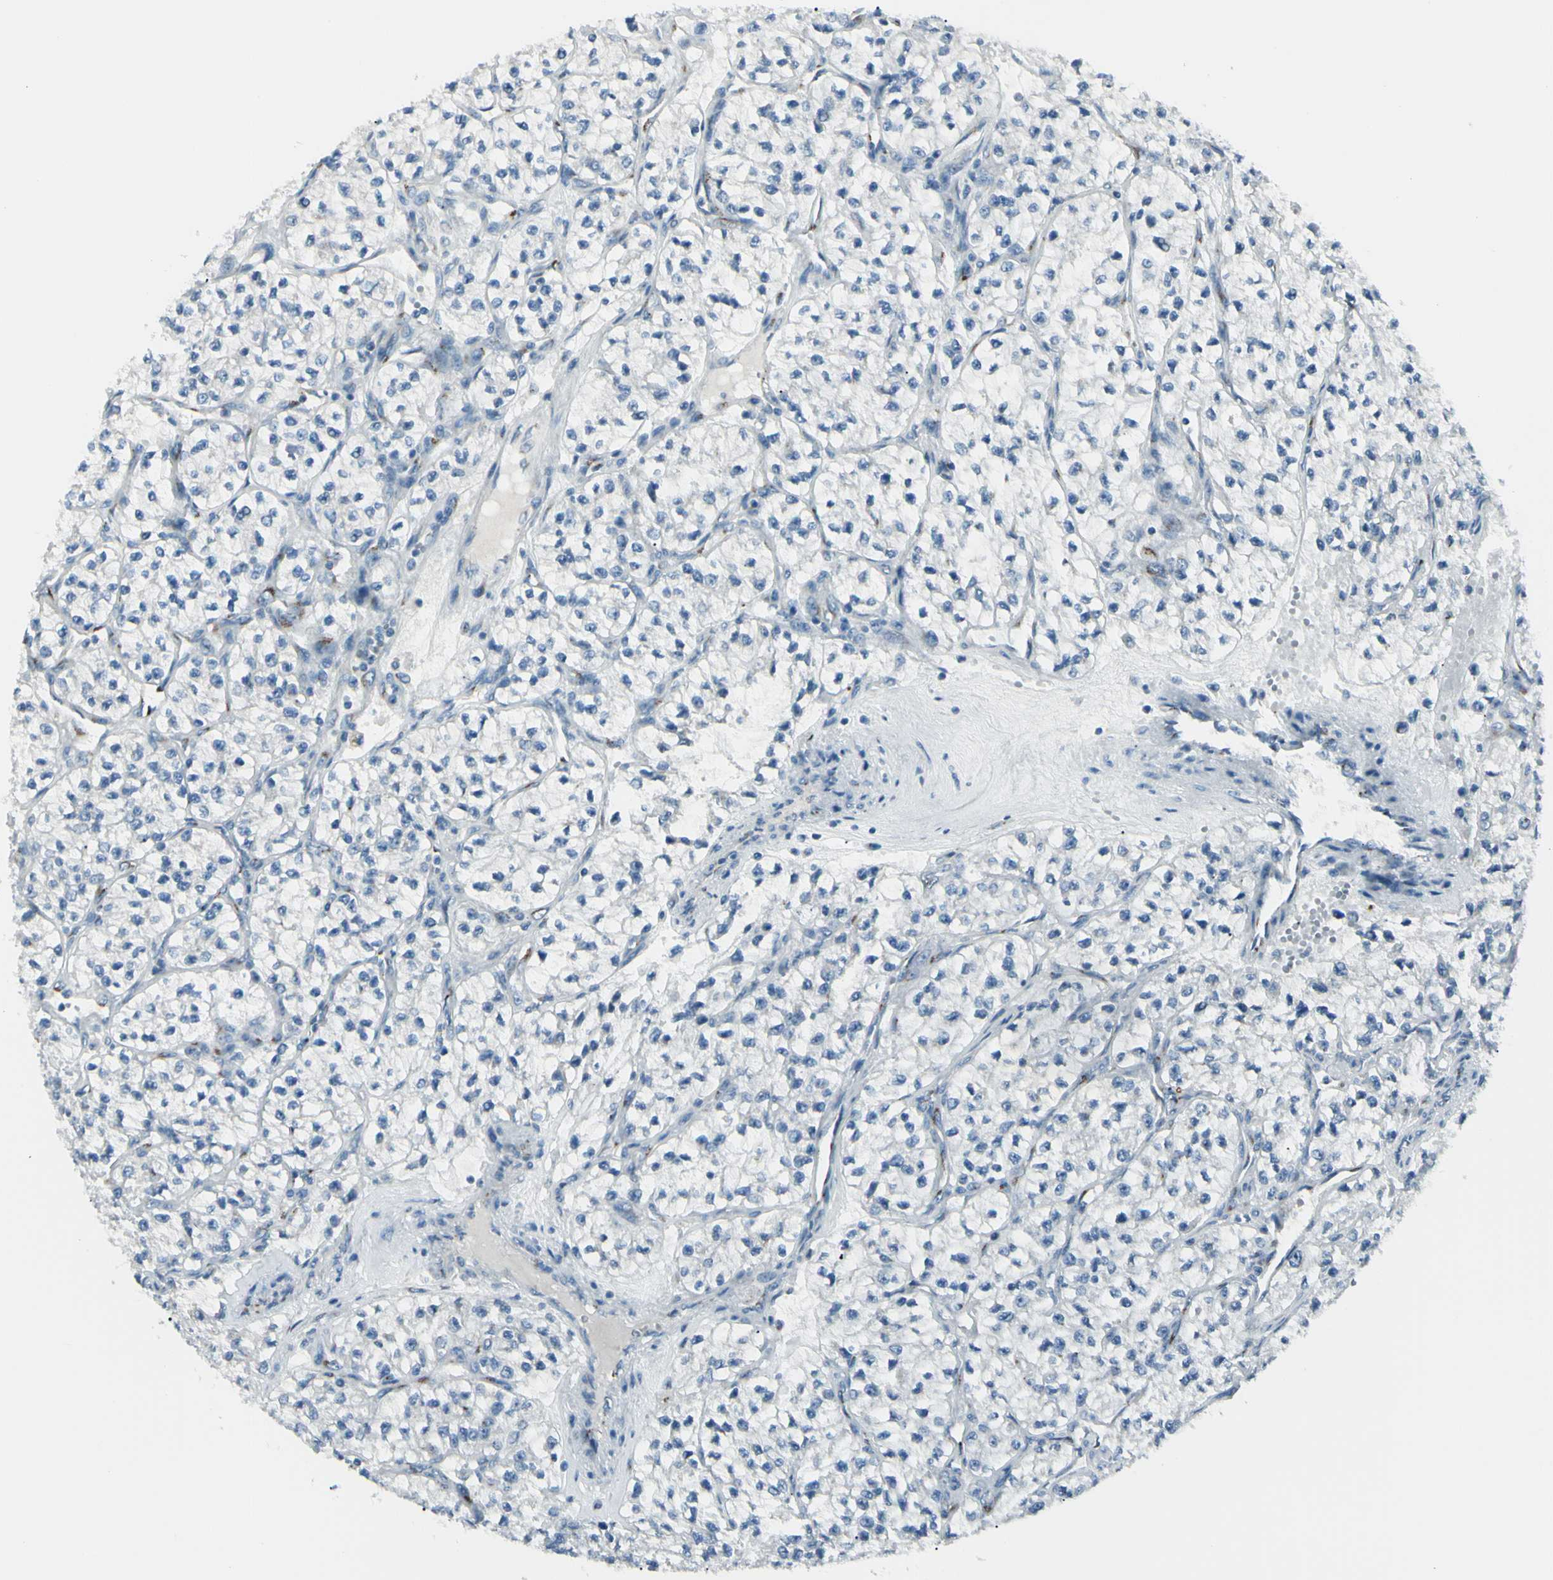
{"staining": {"intensity": "negative", "quantity": "none", "location": "none"}, "tissue": "renal cancer", "cell_type": "Tumor cells", "image_type": "cancer", "snomed": [{"axis": "morphology", "description": "Adenocarcinoma, NOS"}, {"axis": "topography", "description": "Kidney"}], "caption": "An IHC photomicrograph of adenocarcinoma (renal) is shown. There is no staining in tumor cells of adenocarcinoma (renal).", "gene": "B4GALT1", "patient": {"sex": "female", "age": 57}}